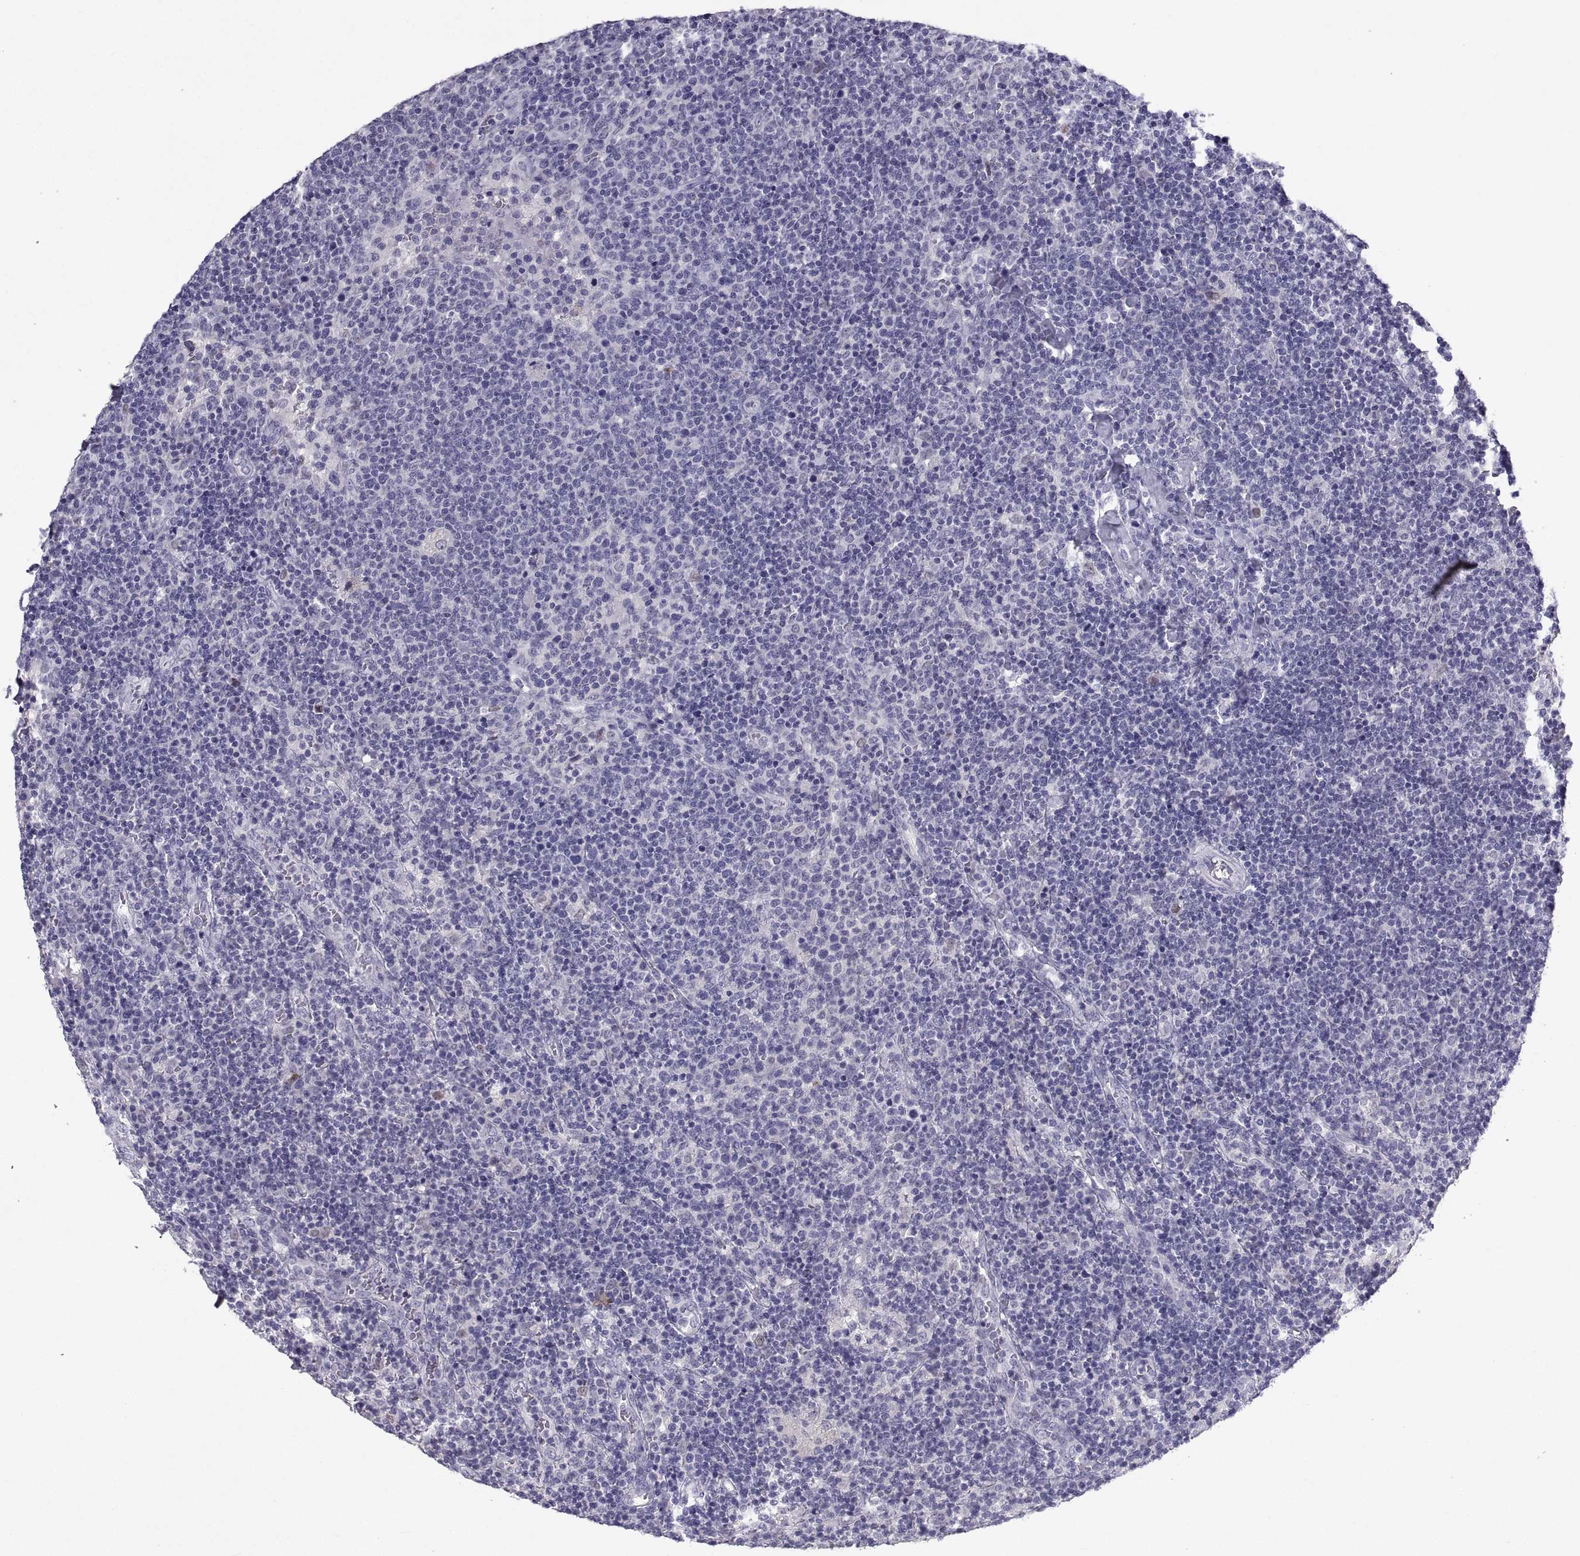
{"staining": {"intensity": "negative", "quantity": "none", "location": "none"}, "tissue": "lymphoma", "cell_type": "Tumor cells", "image_type": "cancer", "snomed": [{"axis": "morphology", "description": "Malignant lymphoma, non-Hodgkin's type, High grade"}, {"axis": "topography", "description": "Lymph node"}], "caption": "Immunohistochemistry (IHC) histopathology image of human lymphoma stained for a protein (brown), which shows no positivity in tumor cells.", "gene": "SOX21", "patient": {"sex": "male", "age": 61}}